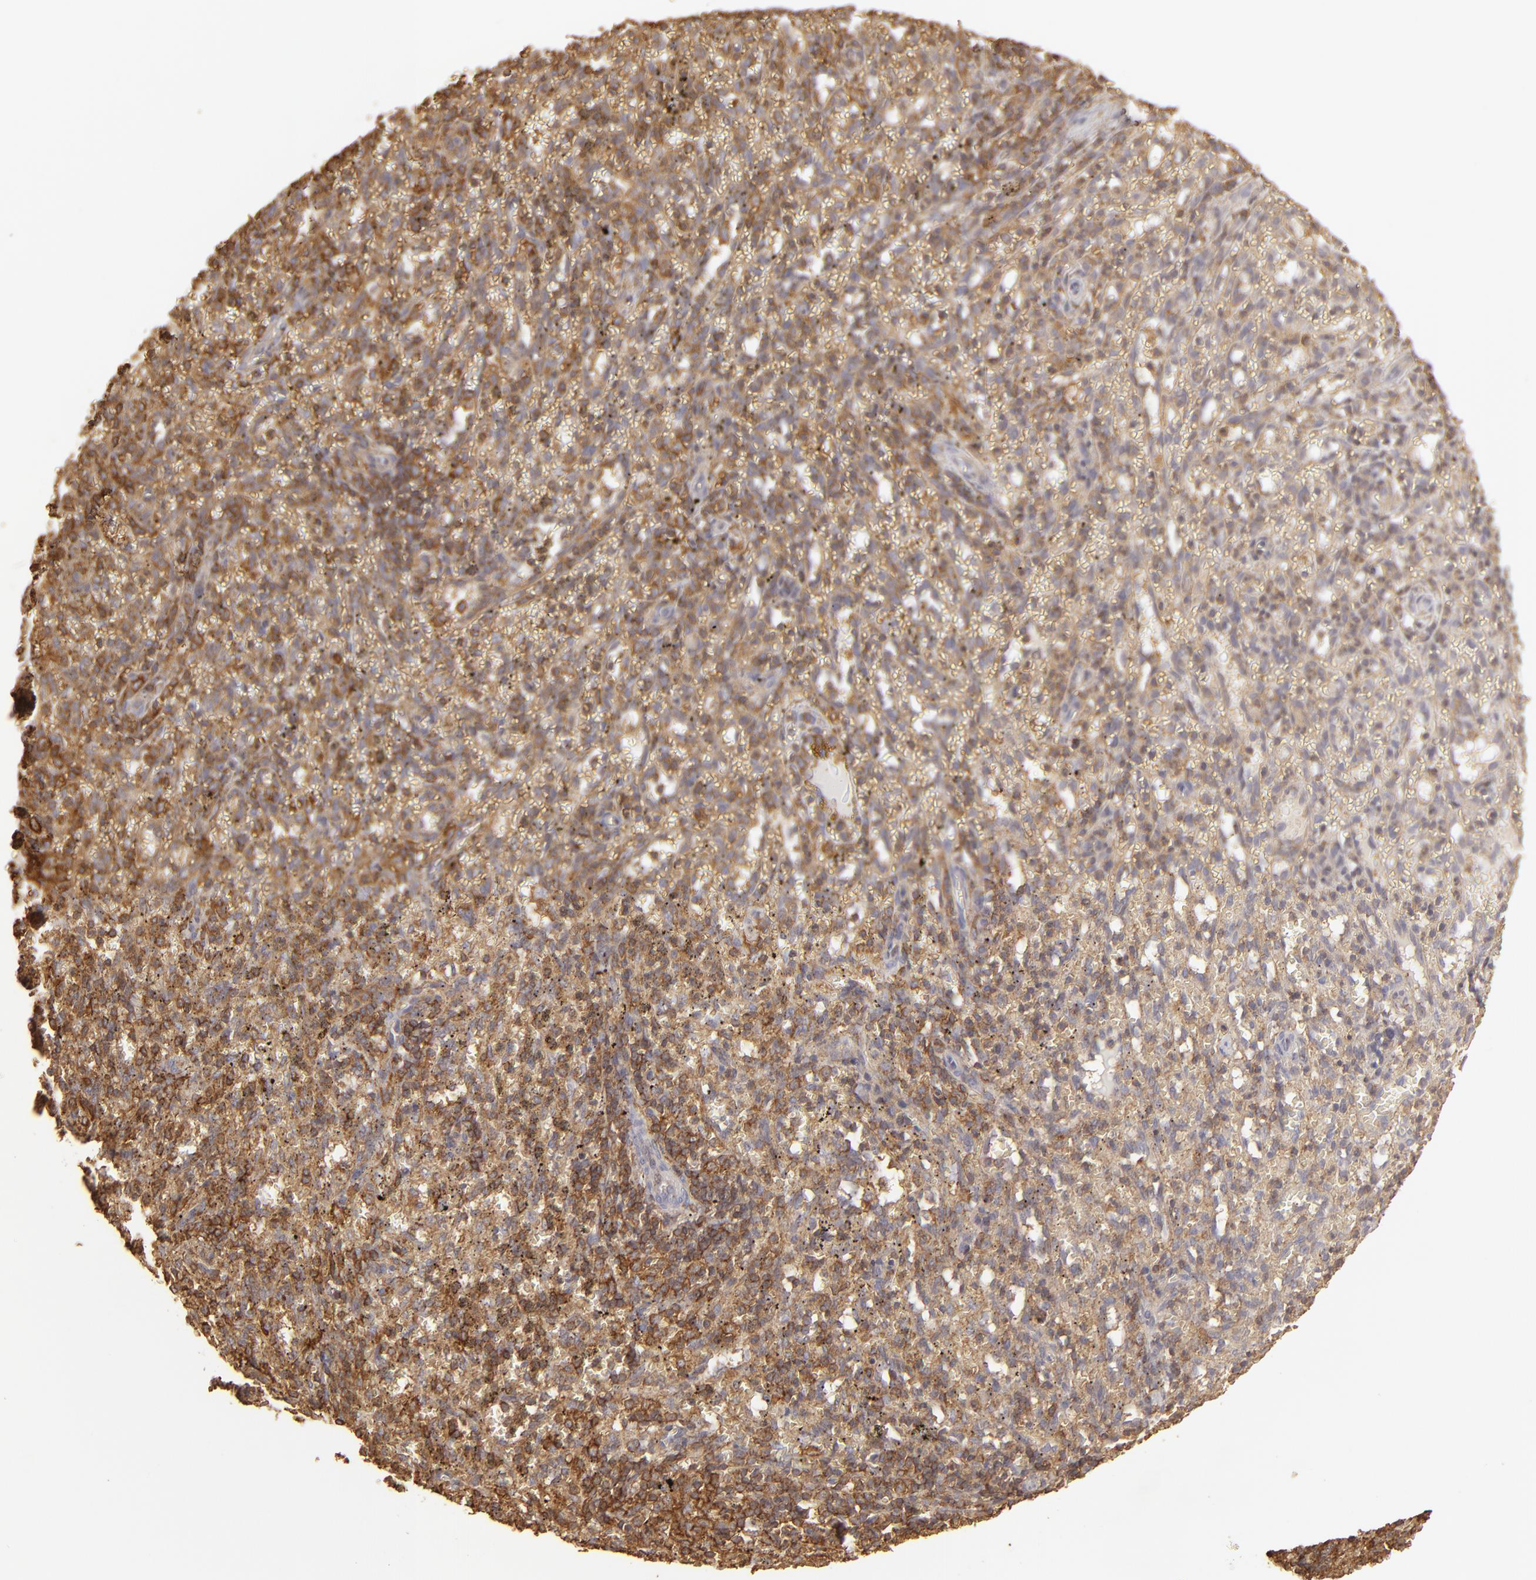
{"staining": {"intensity": "strong", "quantity": ">75%", "location": "cytoplasmic/membranous"}, "tissue": "spleen", "cell_type": "Cells in red pulp", "image_type": "normal", "snomed": [{"axis": "morphology", "description": "Normal tissue, NOS"}, {"axis": "topography", "description": "Spleen"}], "caption": "DAB immunohistochemical staining of normal human spleen exhibits strong cytoplasmic/membranous protein expression in about >75% of cells in red pulp. (DAB IHC with brightfield microscopy, high magnification).", "gene": "ACTB", "patient": {"sex": "female", "age": 10}}